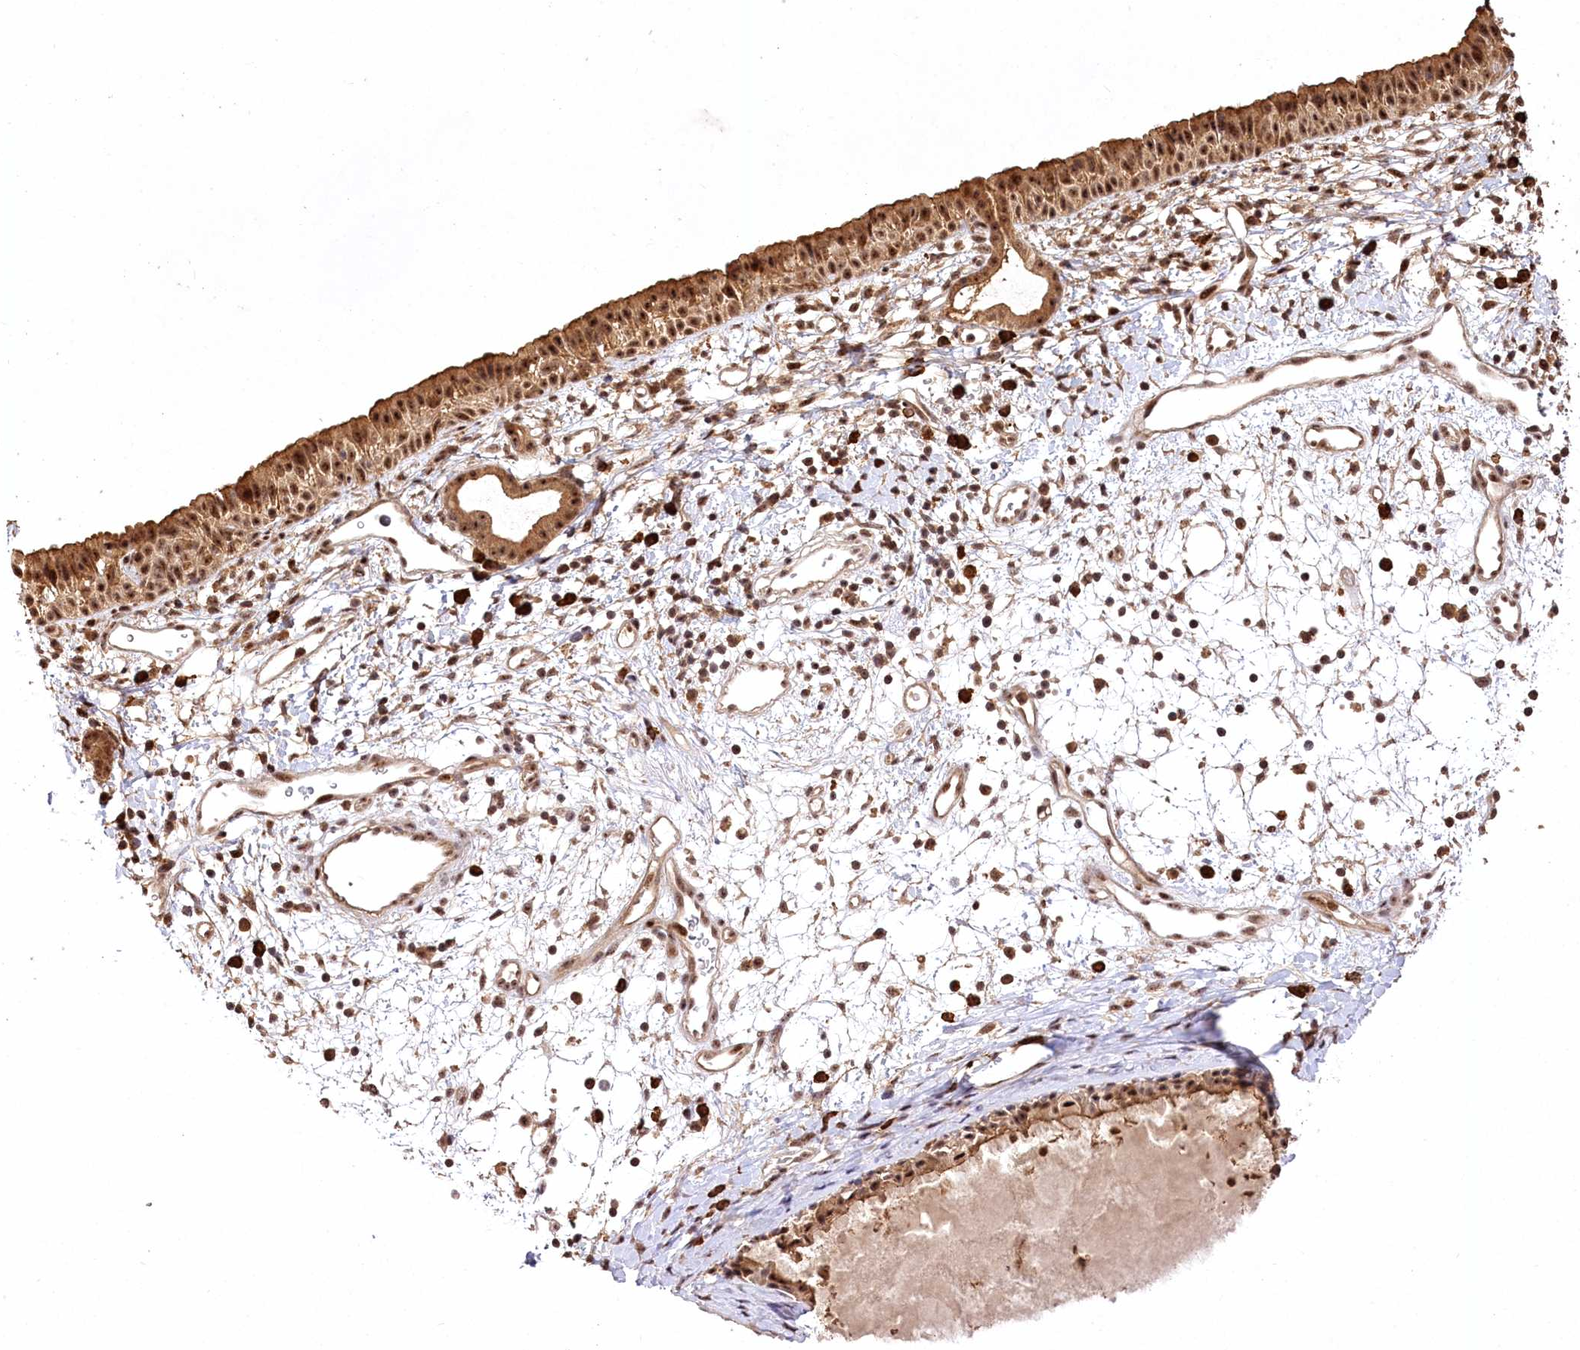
{"staining": {"intensity": "moderate", "quantity": ">75%", "location": "cytoplasmic/membranous,nuclear"}, "tissue": "nasopharynx", "cell_type": "Respiratory epithelial cells", "image_type": "normal", "snomed": [{"axis": "morphology", "description": "Normal tissue, NOS"}, {"axis": "topography", "description": "Nasopharynx"}], "caption": "Immunohistochemistry micrograph of benign human nasopharynx stained for a protein (brown), which exhibits medium levels of moderate cytoplasmic/membranous,nuclear staining in approximately >75% of respiratory epithelial cells.", "gene": "PYROXD1", "patient": {"sex": "male", "age": 22}}